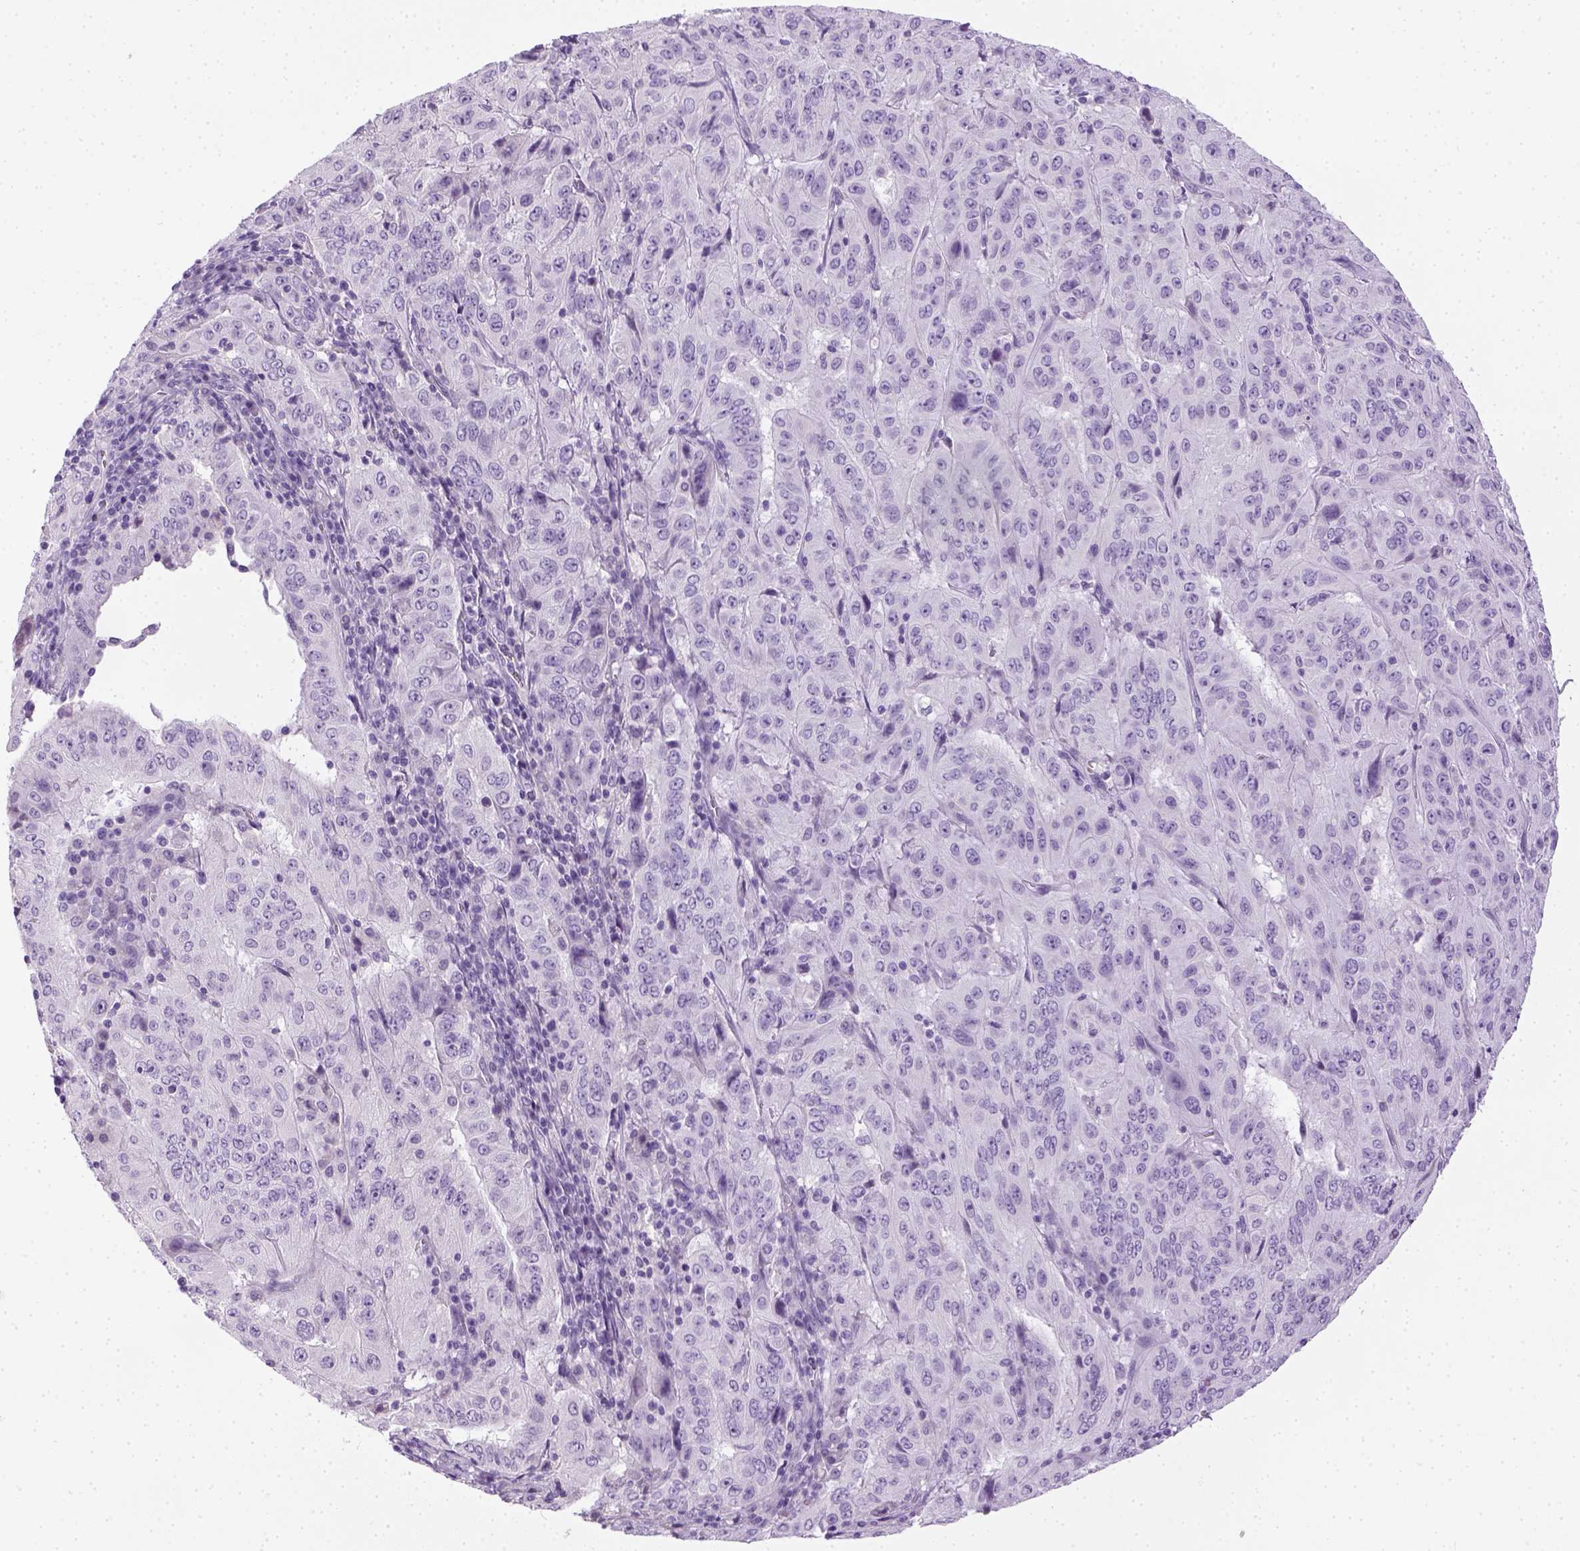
{"staining": {"intensity": "negative", "quantity": "none", "location": "none"}, "tissue": "pancreatic cancer", "cell_type": "Tumor cells", "image_type": "cancer", "snomed": [{"axis": "morphology", "description": "Adenocarcinoma, NOS"}, {"axis": "topography", "description": "Pancreas"}], "caption": "Tumor cells show no significant protein positivity in pancreatic cancer.", "gene": "LGSN", "patient": {"sex": "male", "age": 63}}